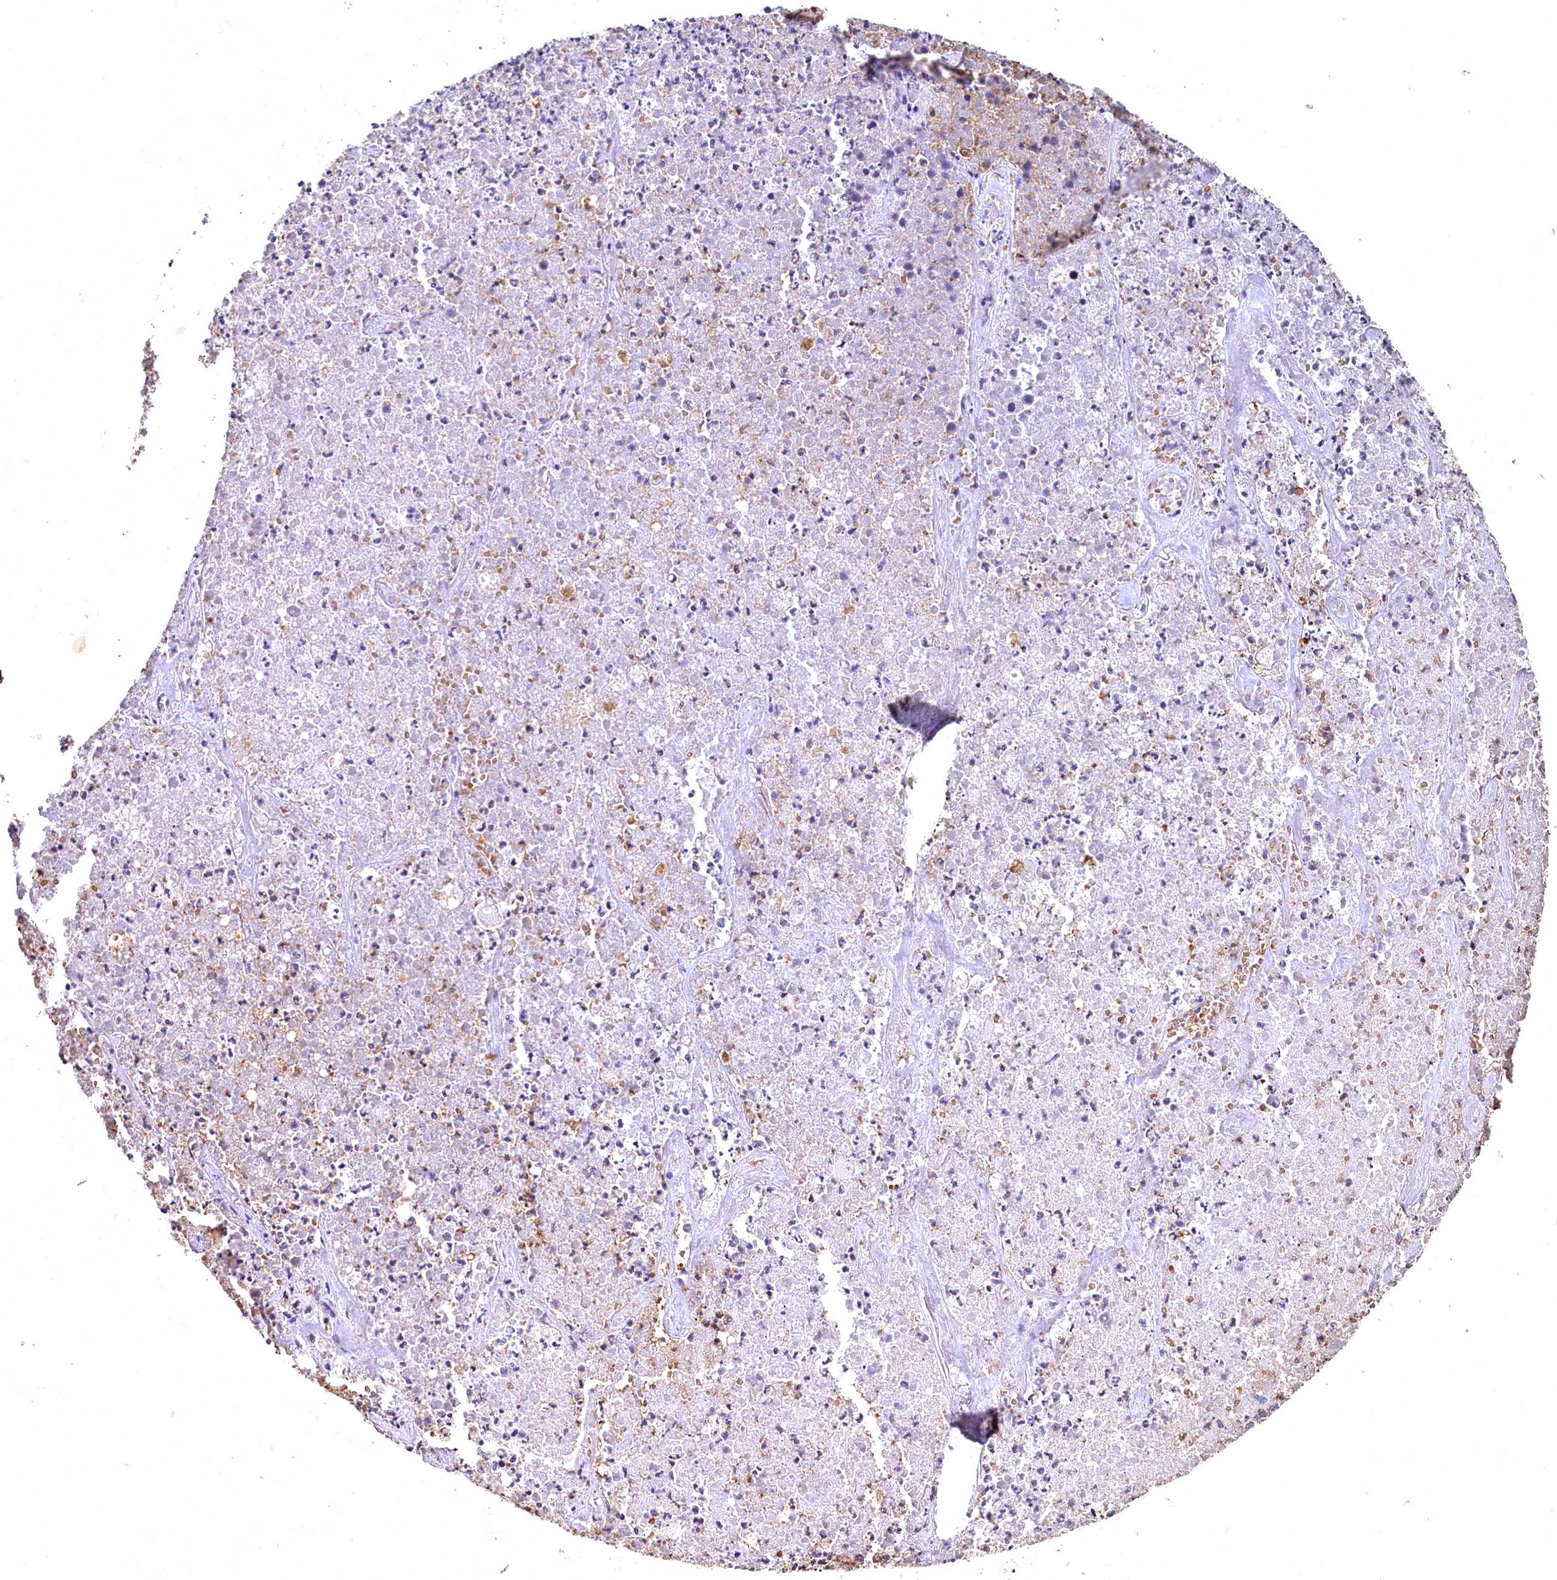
{"staining": {"intensity": "weak", "quantity": "25%-75%", "location": "cytoplasmic/membranous"}, "tissue": "lung cancer", "cell_type": "Tumor cells", "image_type": "cancer", "snomed": [{"axis": "morphology", "description": "Adenocarcinoma, NOS"}, {"axis": "topography", "description": "Lung"}], "caption": "Immunohistochemistry (IHC) of human lung cancer (adenocarcinoma) demonstrates low levels of weak cytoplasmic/membranous expression in approximately 25%-75% of tumor cells.", "gene": "SPTA1", "patient": {"sex": "male", "age": 49}}